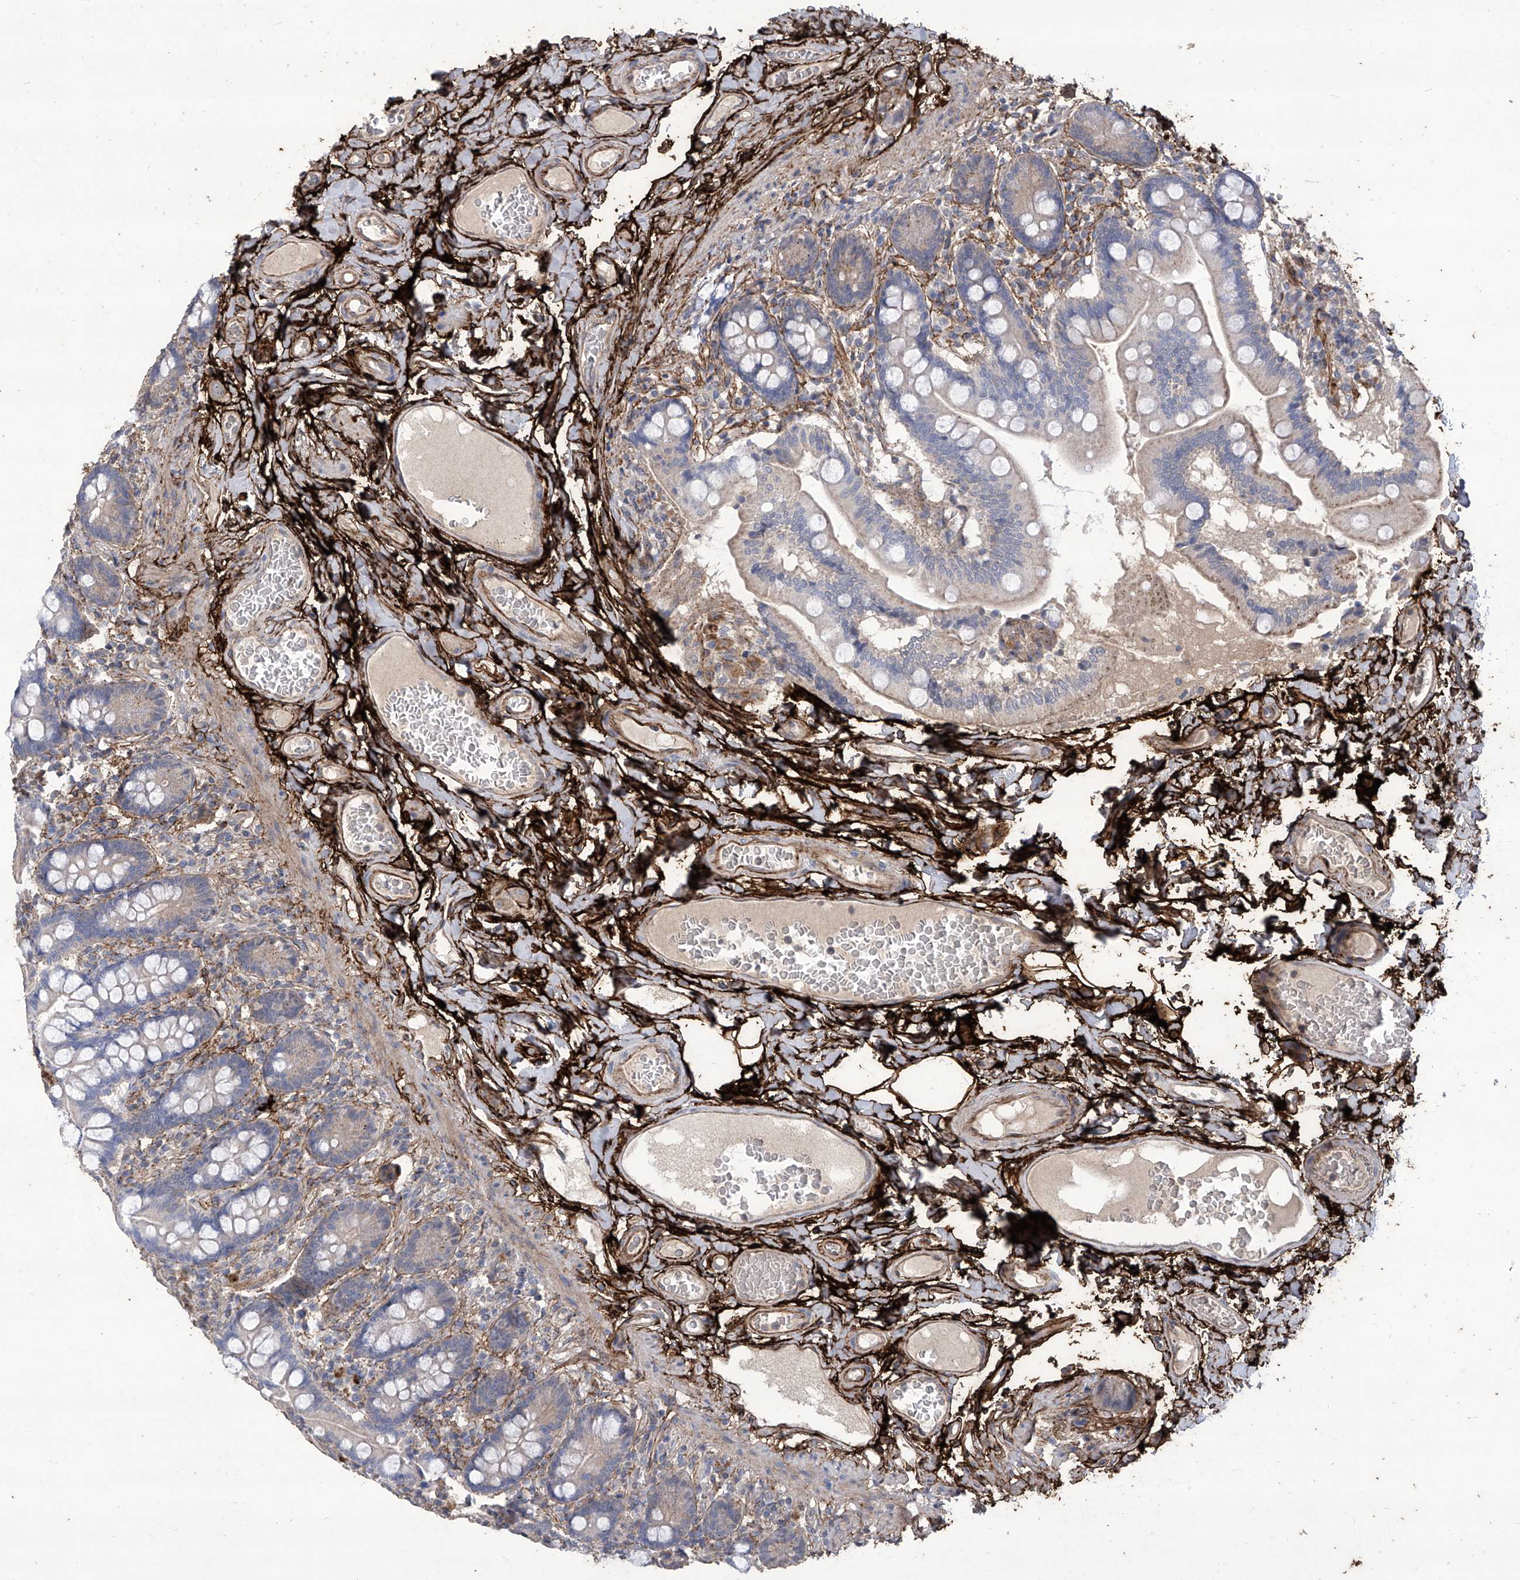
{"staining": {"intensity": "weak", "quantity": "<25%", "location": "cytoplasmic/membranous"}, "tissue": "small intestine", "cell_type": "Glandular cells", "image_type": "normal", "snomed": [{"axis": "morphology", "description": "Normal tissue, NOS"}, {"axis": "topography", "description": "Small intestine"}], "caption": "Small intestine stained for a protein using immunohistochemistry (IHC) demonstrates no positivity glandular cells.", "gene": "TXNIP", "patient": {"sex": "female", "age": 64}}